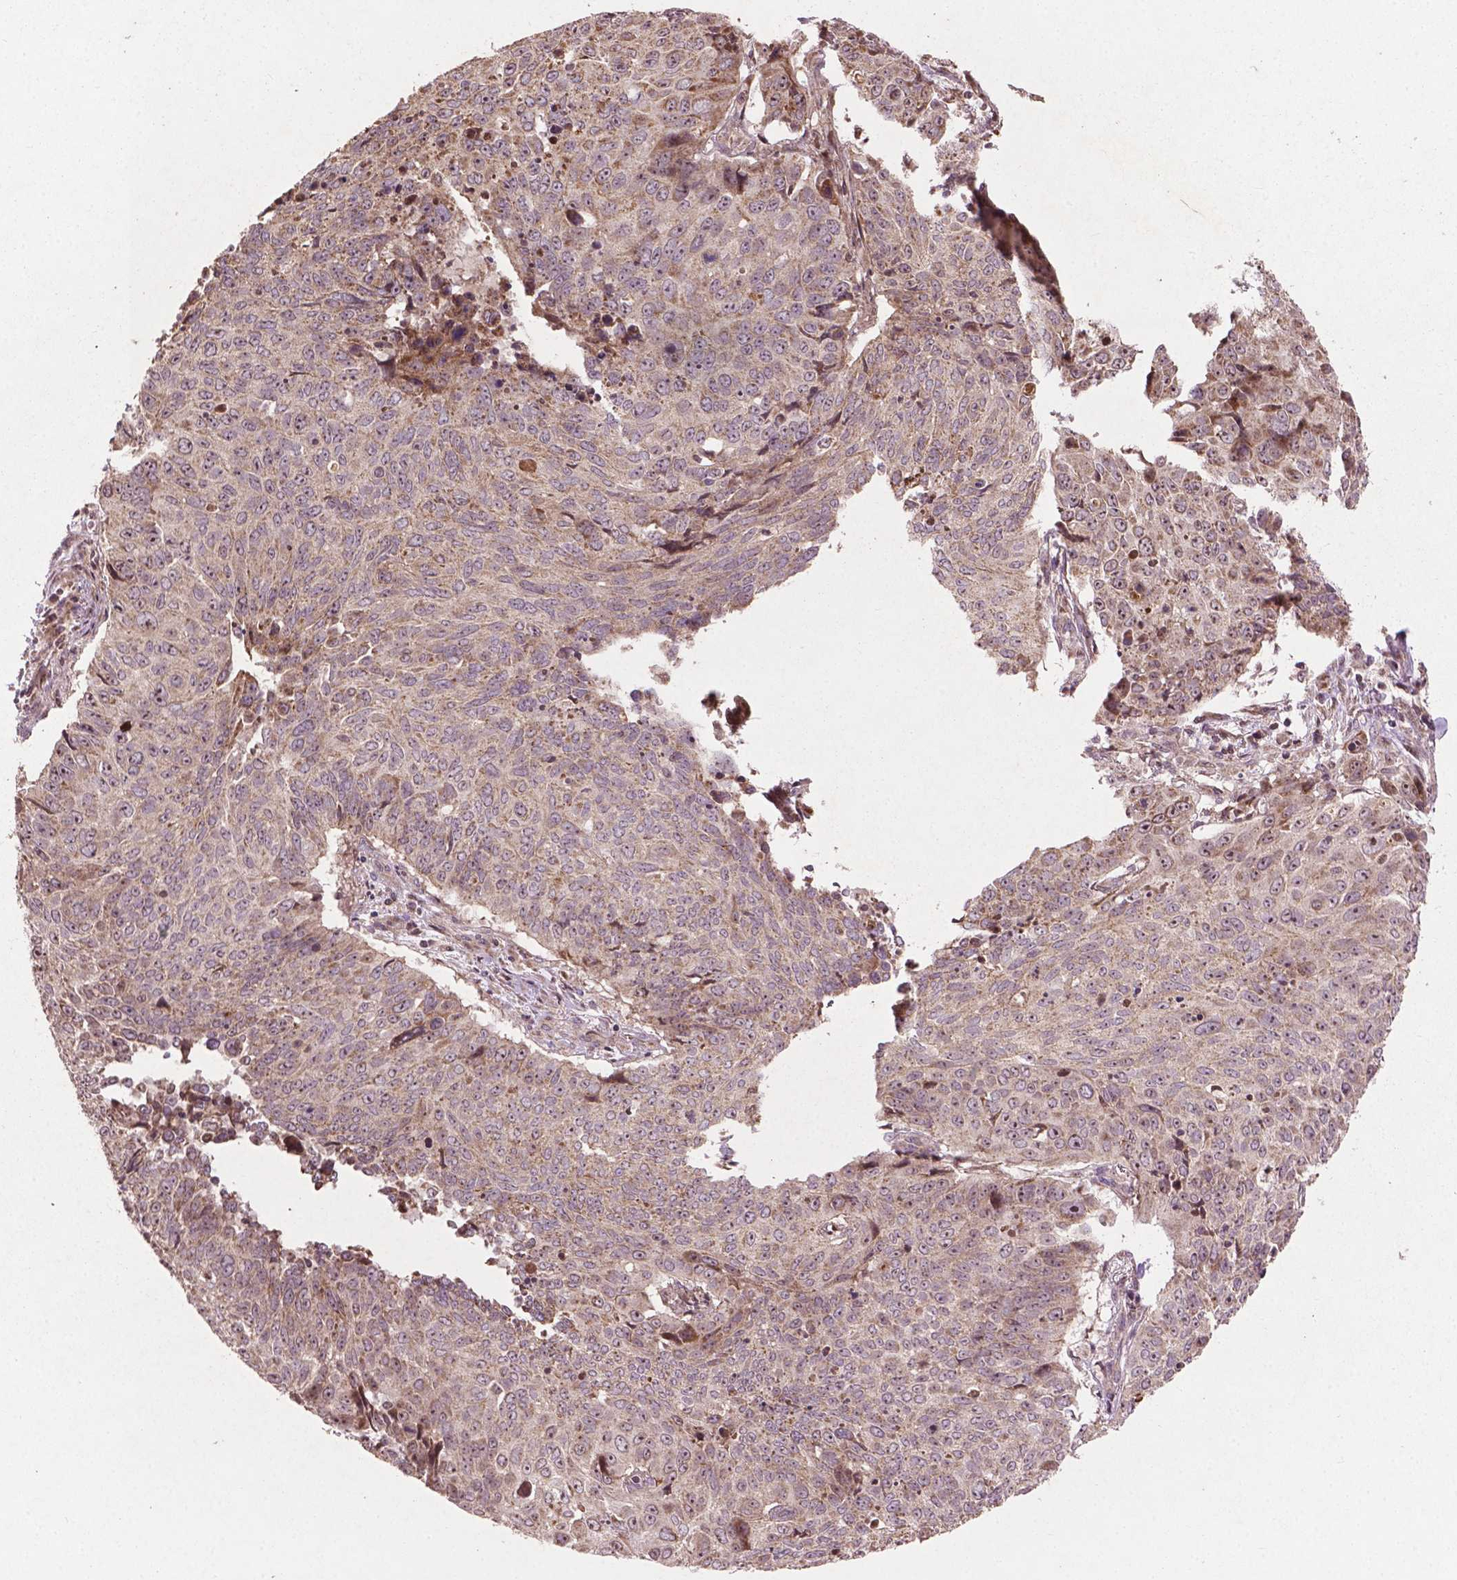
{"staining": {"intensity": "moderate", "quantity": "<25%", "location": "cytoplasmic/membranous"}, "tissue": "lung cancer", "cell_type": "Tumor cells", "image_type": "cancer", "snomed": [{"axis": "morphology", "description": "Normal tissue, NOS"}, {"axis": "morphology", "description": "Squamous cell carcinoma, NOS"}, {"axis": "topography", "description": "Bronchus"}, {"axis": "topography", "description": "Lung"}], "caption": "IHC photomicrograph of human lung squamous cell carcinoma stained for a protein (brown), which shows low levels of moderate cytoplasmic/membranous expression in about <25% of tumor cells.", "gene": "B3GALNT2", "patient": {"sex": "male", "age": 64}}